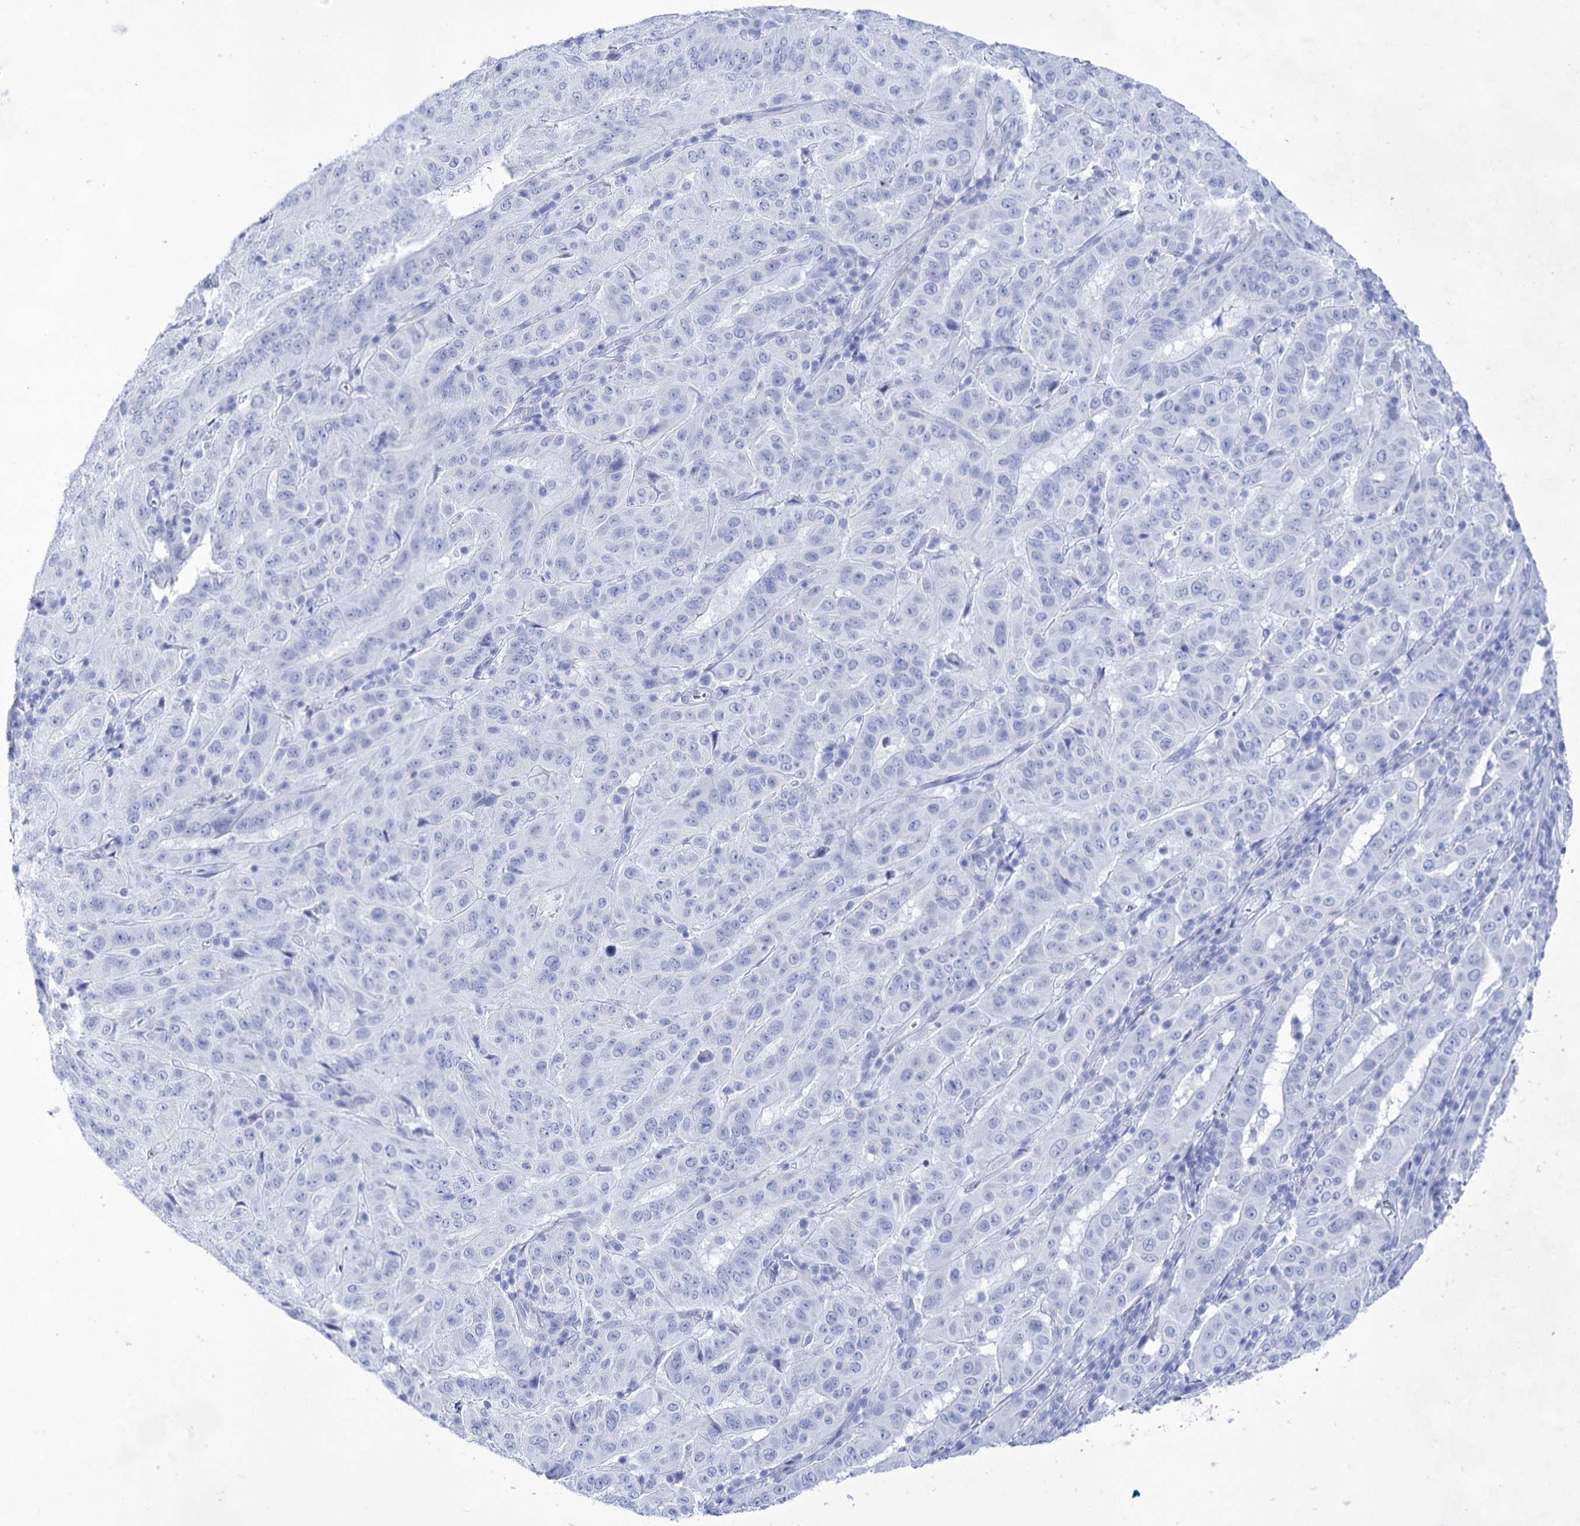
{"staining": {"intensity": "negative", "quantity": "none", "location": "none"}, "tissue": "pancreatic cancer", "cell_type": "Tumor cells", "image_type": "cancer", "snomed": [{"axis": "morphology", "description": "Adenocarcinoma, NOS"}, {"axis": "topography", "description": "Pancreas"}], "caption": "An immunohistochemistry micrograph of pancreatic cancer (adenocarcinoma) is shown. There is no staining in tumor cells of pancreatic cancer (adenocarcinoma). The staining was performed using DAB to visualize the protein expression in brown, while the nuclei were stained in blue with hematoxylin (Magnification: 20x).", "gene": "LALBA", "patient": {"sex": "male", "age": 63}}